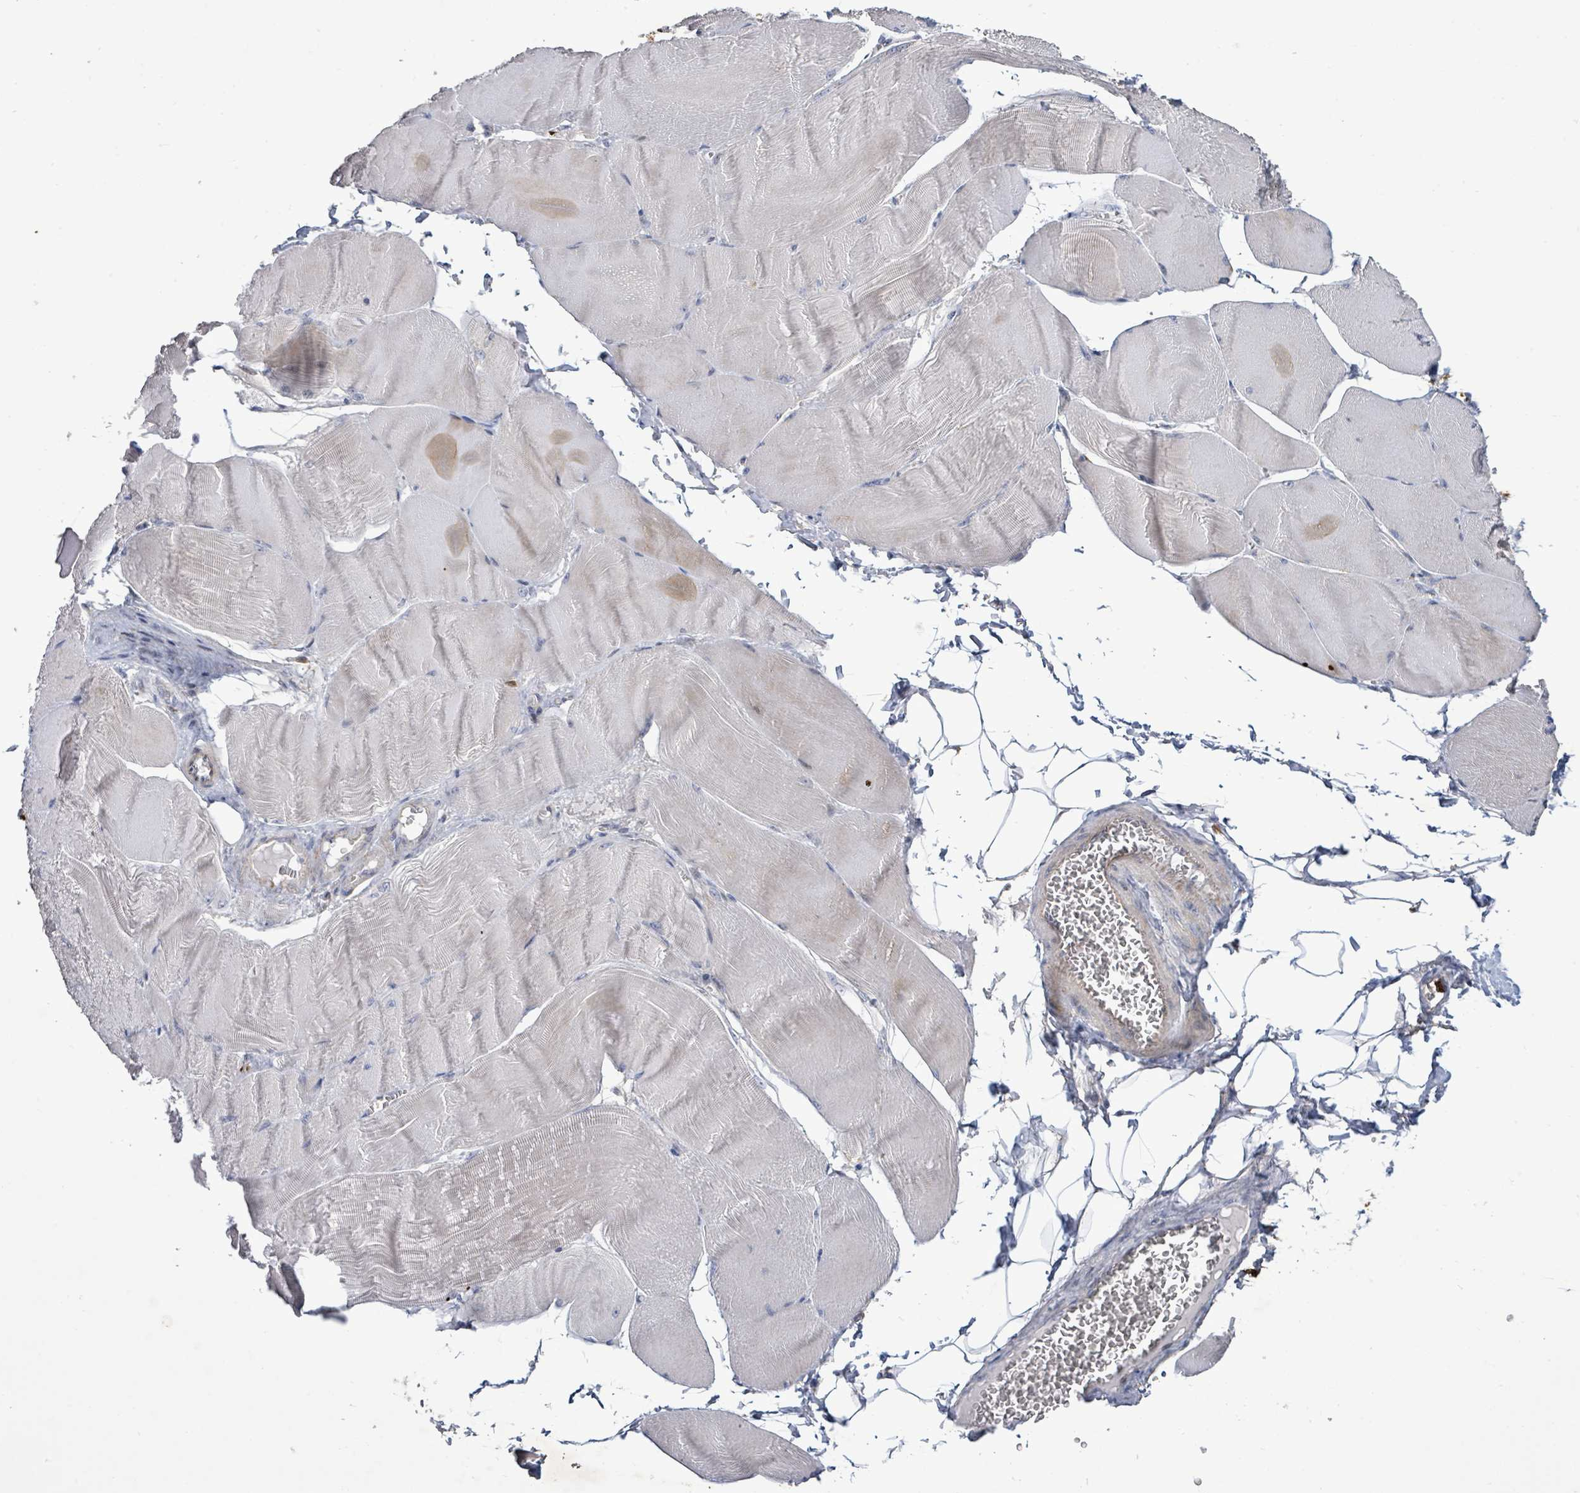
{"staining": {"intensity": "negative", "quantity": "none", "location": "none"}, "tissue": "skeletal muscle", "cell_type": "Myocytes", "image_type": "normal", "snomed": [{"axis": "morphology", "description": "Normal tissue, NOS"}, {"axis": "morphology", "description": "Basal cell carcinoma"}, {"axis": "topography", "description": "Skeletal muscle"}], "caption": "The histopathology image demonstrates no significant expression in myocytes of skeletal muscle. (Brightfield microscopy of DAB (3,3'-diaminobenzidine) immunohistochemistry (IHC) at high magnification).", "gene": "FAM210A", "patient": {"sex": "female", "age": 64}}